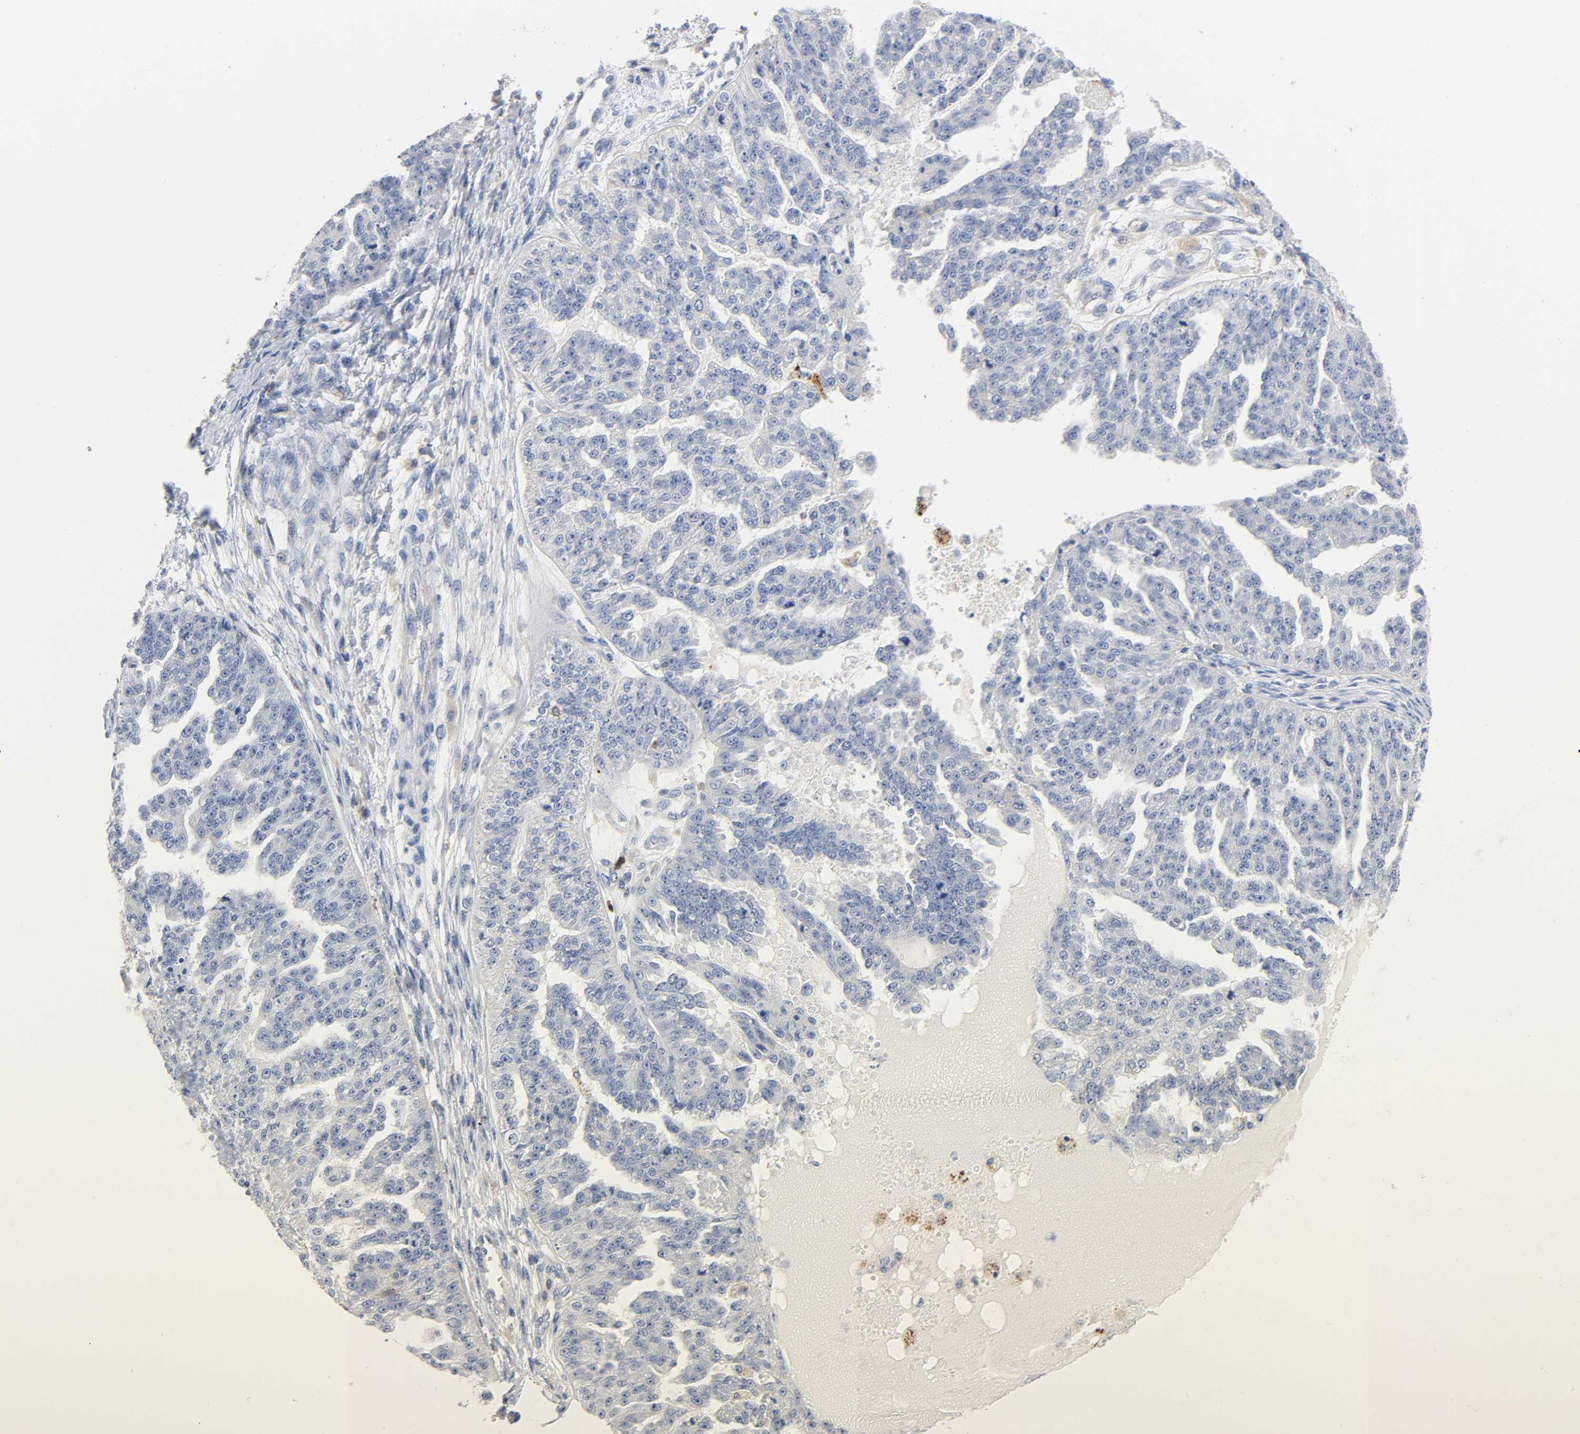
{"staining": {"intensity": "negative", "quantity": "none", "location": "none"}, "tissue": "ovarian cancer", "cell_type": "Tumor cells", "image_type": "cancer", "snomed": [{"axis": "morphology", "description": "Cystadenocarcinoma, serous, NOS"}, {"axis": "topography", "description": "Ovary"}], "caption": "DAB immunohistochemical staining of ovarian cancer shows no significant expression in tumor cells. (Brightfield microscopy of DAB (3,3'-diaminobenzidine) IHC at high magnification).", "gene": "UCKL1", "patient": {"sex": "female", "age": 58}}